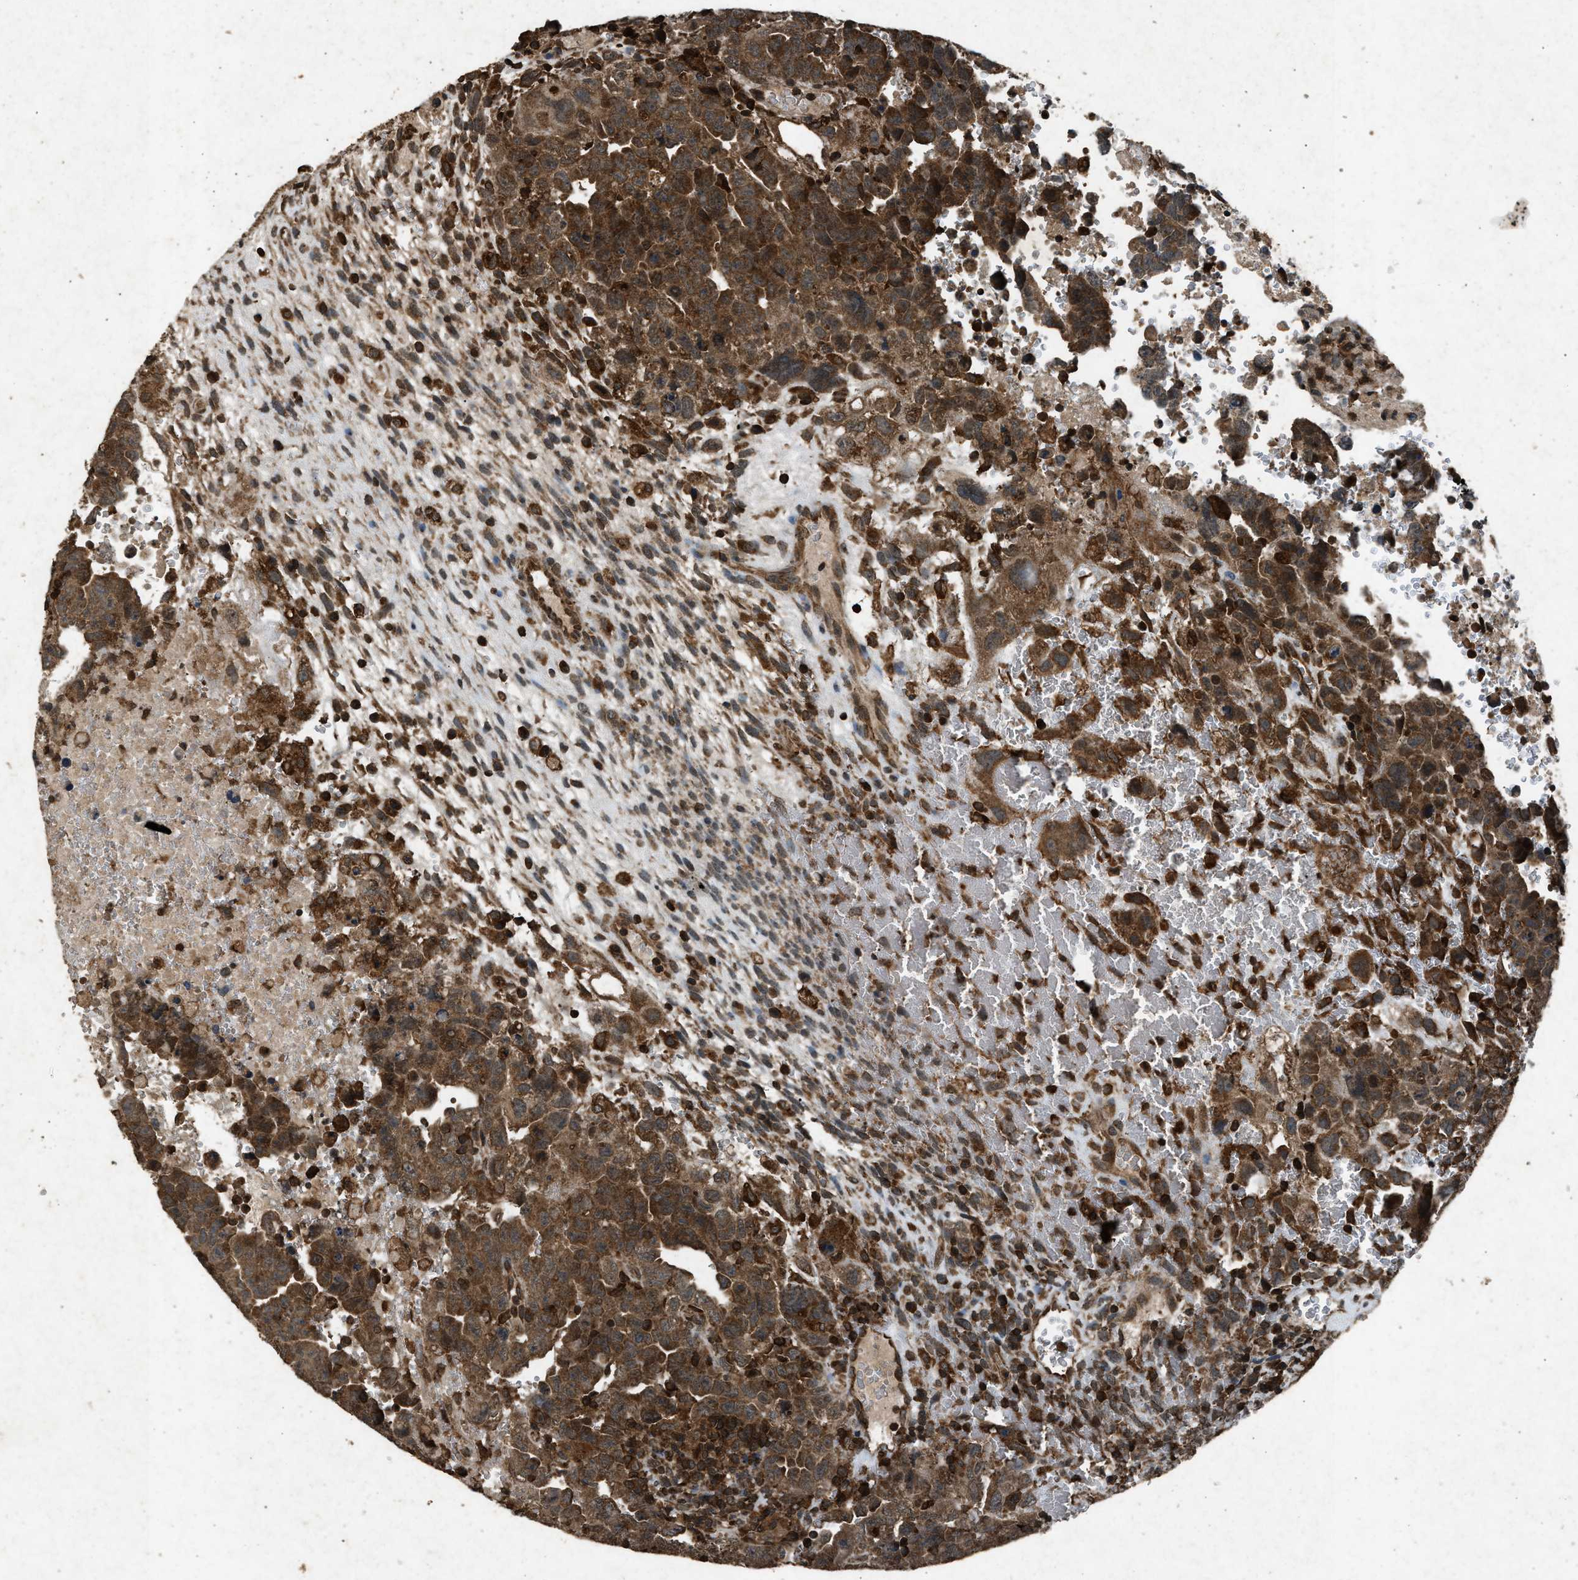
{"staining": {"intensity": "strong", "quantity": ">75%", "location": "cytoplasmic/membranous"}, "tissue": "testis cancer", "cell_type": "Tumor cells", "image_type": "cancer", "snomed": [{"axis": "morphology", "description": "Carcinoma, Embryonal, NOS"}, {"axis": "topography", "description": "Testis"}], "caption": "Strong cytoplasmic/membranous protein expression is appreciated in approximately >75% of tumor cells in testis cancer.", "gene": "OAS1", "patient": {"sex": "male", "age": 28}}